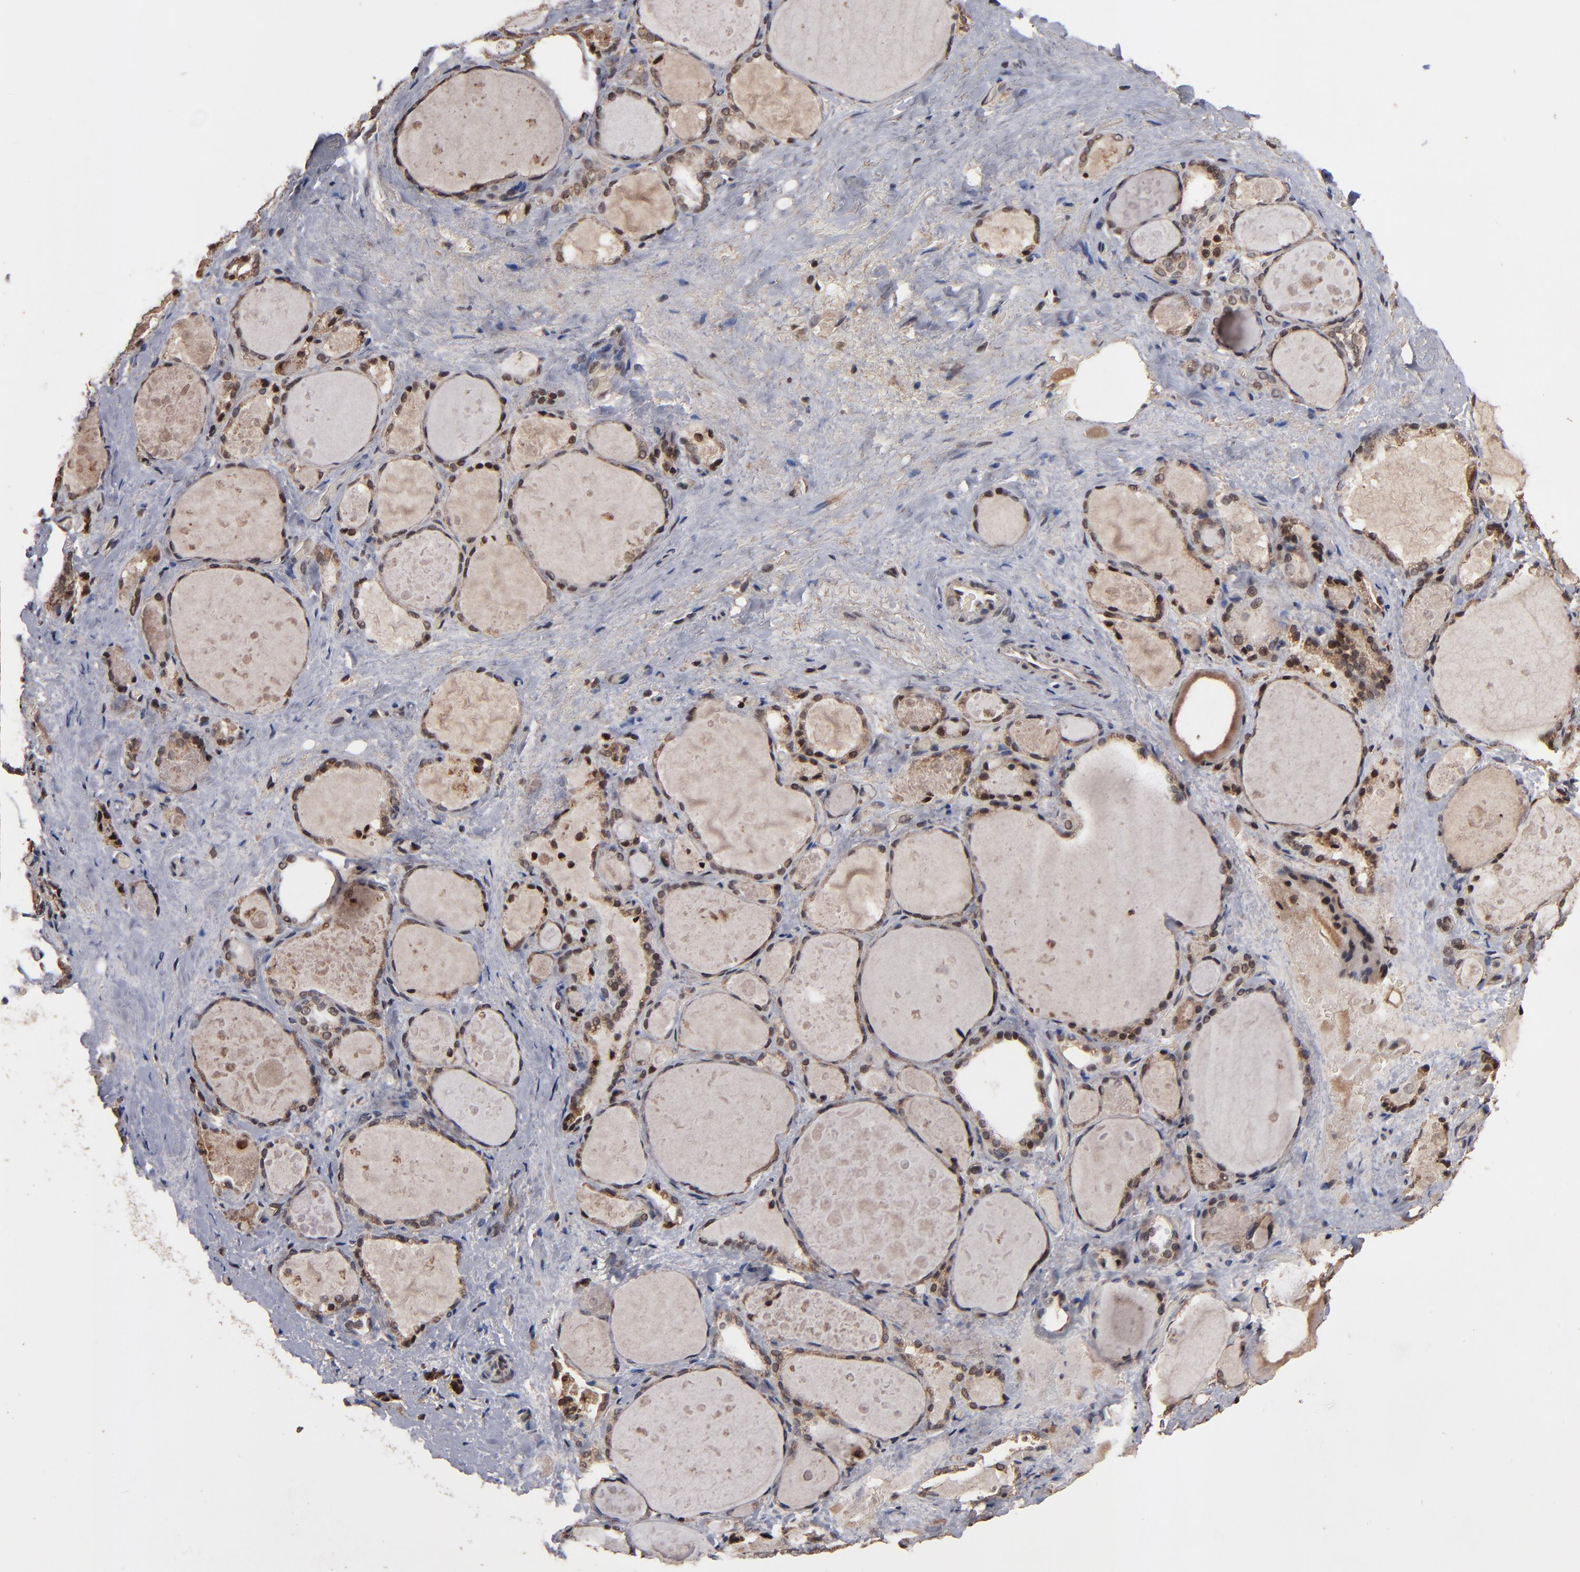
{"staining": {"intensity": "moderate", "quantity": ">75%", "location": "cytoplasmic/membranous"}, "tissue": "thyroid gland", "cell_type": "Glandular cells", "image_type": "normal", "snomed": [{"axis": "morphology", "description": "Normal tissue, NOS"}, {"axis": "topography", "description": "Thyroid gland"}], "caption": "Protein staining by immunohistochemistry (IHC) reveals moderate cytoplasmic/membranous expression in approximately >75% of glandular cells in benign thyroid gland.", "gene": "NXF2B", "patient": {"sex": "female", "age": 75}}